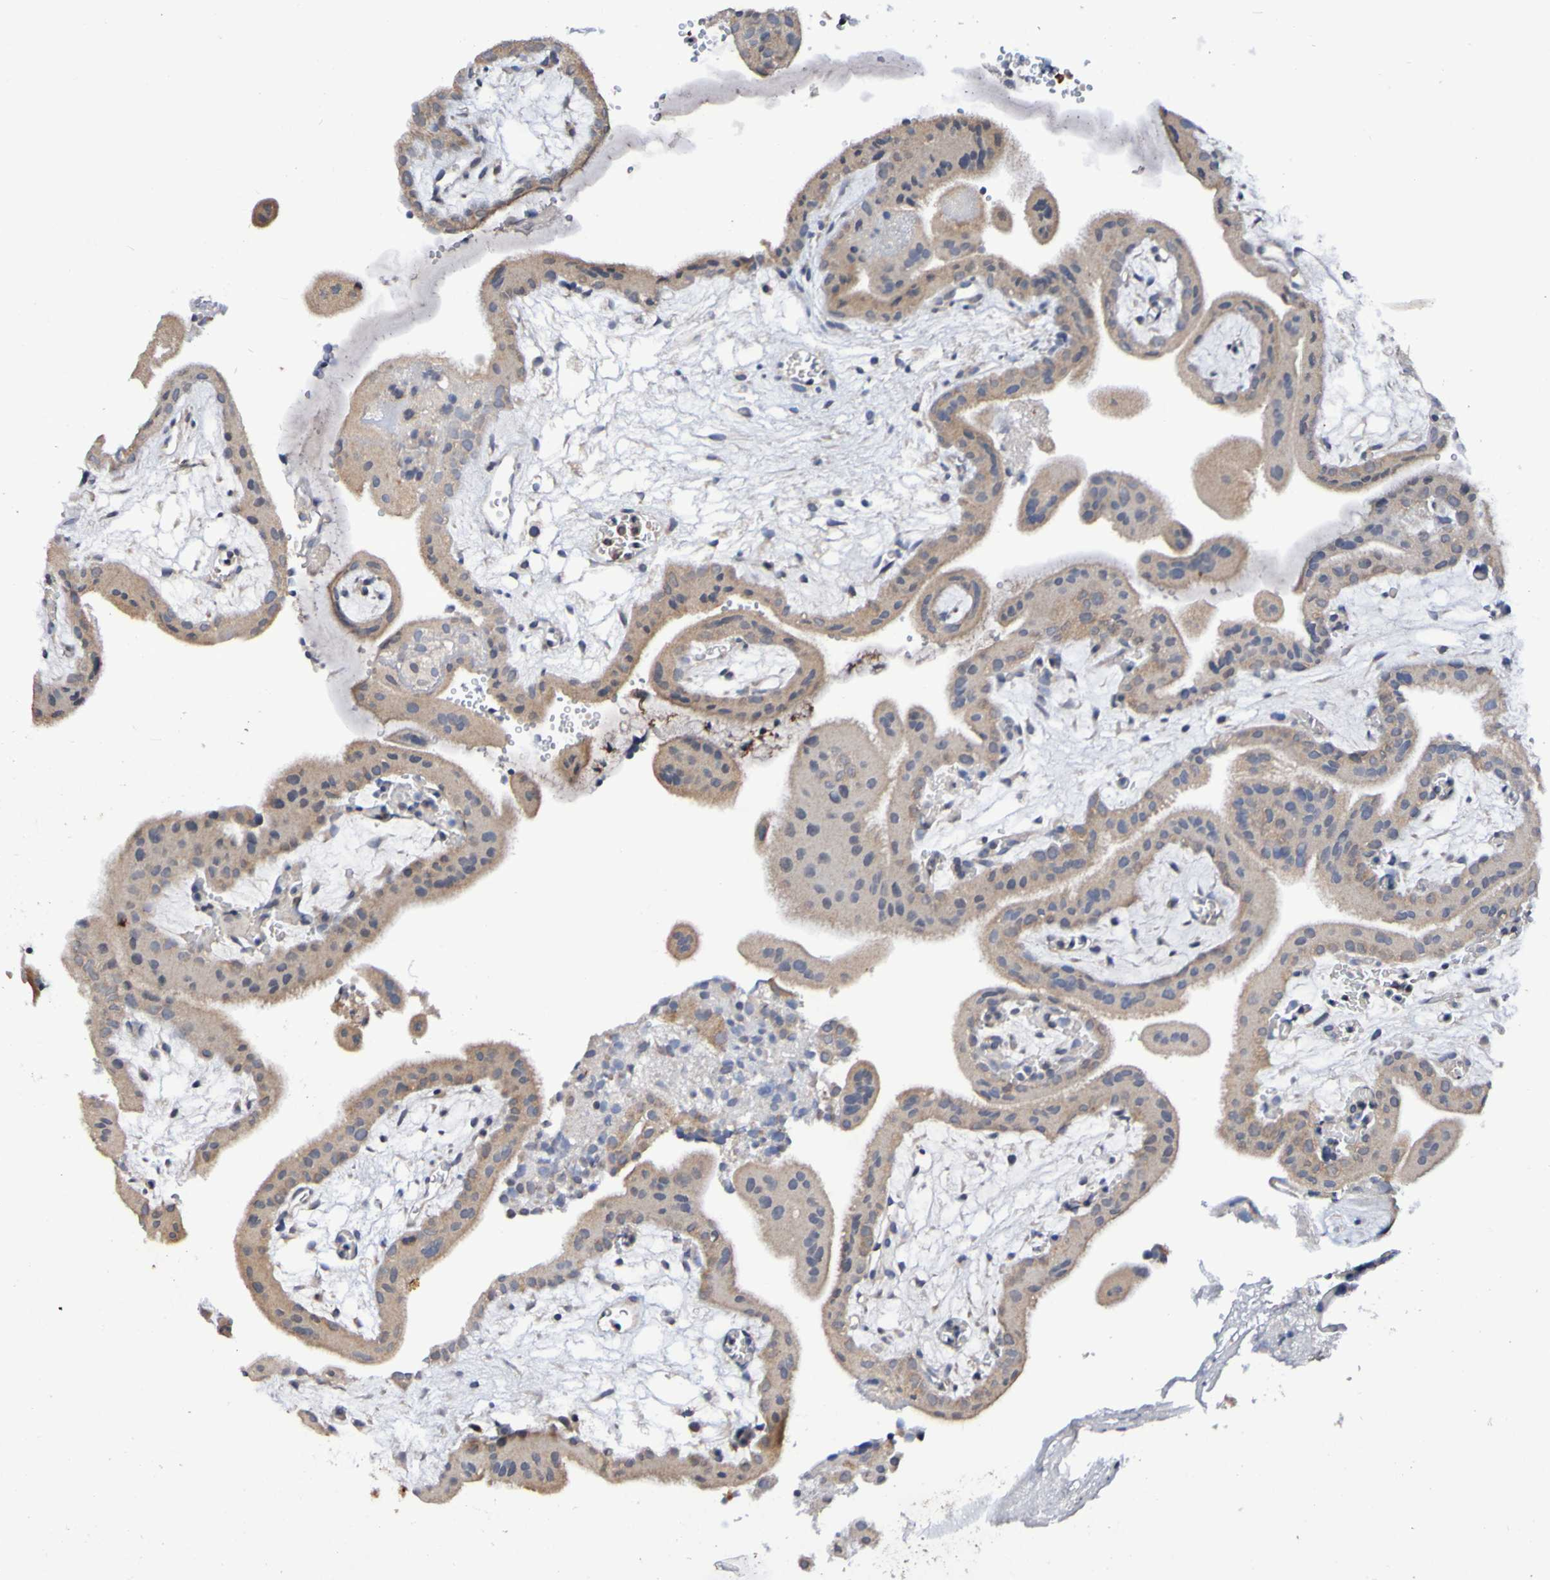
{"staining": {"intensity": "moderate", "quantity": ">75%", "location": "cytoplasmic/membranous"}, "tissue": "placenta", "cell_type": "Decidual cells", "image_type": "normal", "snomed": [{"axis": "morphology", "description": "Normal tissue, NOS"}, {"axis": "topography", "description": "Placenta"}], "caption": "The histopathology image exhibits a brown stain indicating the presence of a protein in the cytoplasmic/membranous of decidual cells in placenta. (brown staining indicates protein expression, while blue staining denotes nuclei).", "gene": "PTP4A2", "patient": {"sex": "female", "age": 18}}